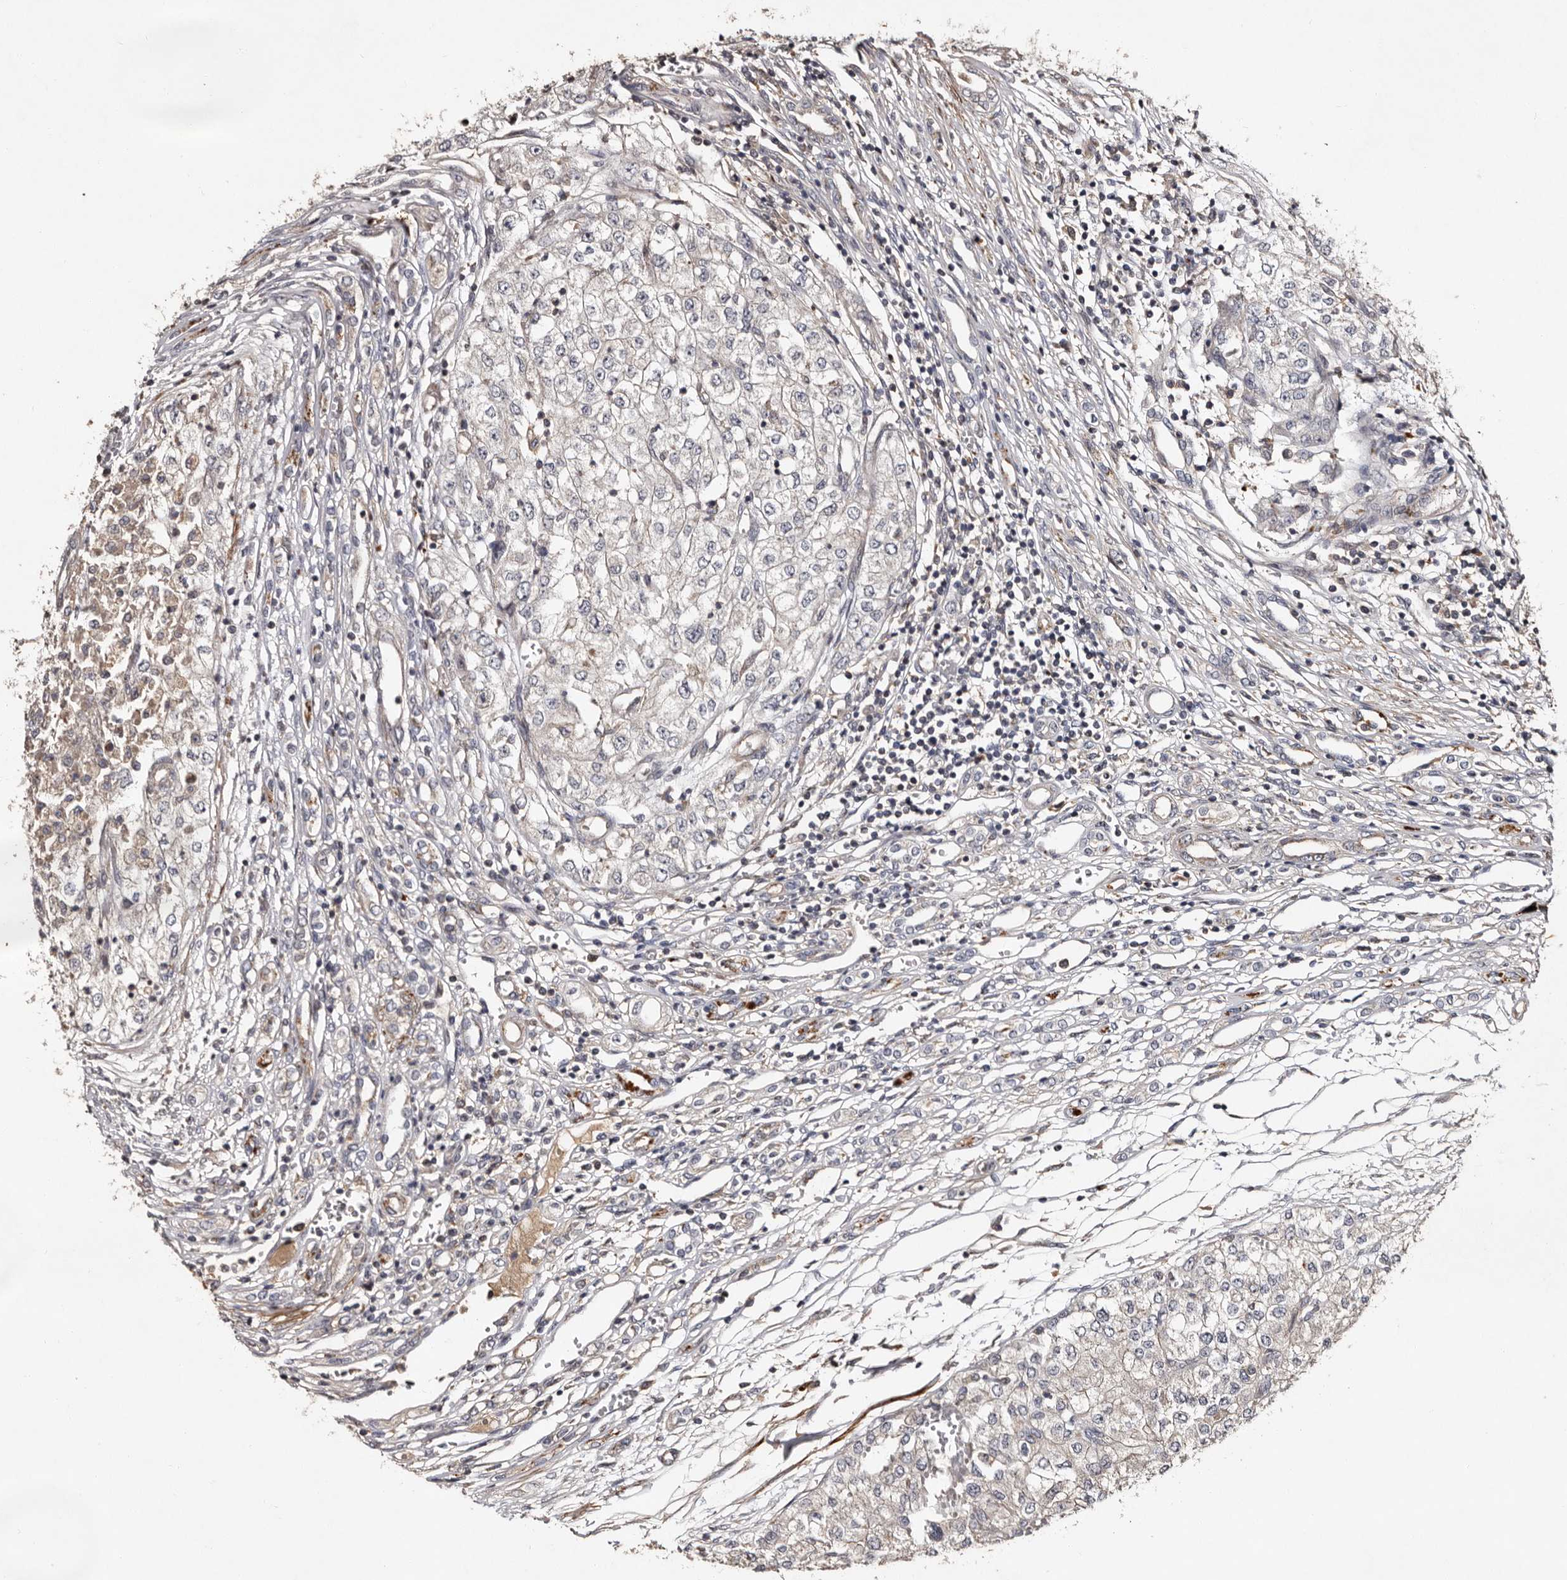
{"staining": {"intensity": "negative", "quantity": "none", "location": "none"}, "tissue": "renal cancer", "cell_type": "Tumor cells", "image_type": "cancer", "snomed": [{"axis": "morphology", "description": "Adenocarcinoma, NOS"}, {"axis": "topography", "description": "Kidney"}], "caption": "This is a photomicrograph of IHC staining of adenocarcinoma (renal), which shows no expression in tumor cells. Nuclei are stained in blue.", "gene": "PRKD3", "patient": {"sex": "female", "age": 54}}